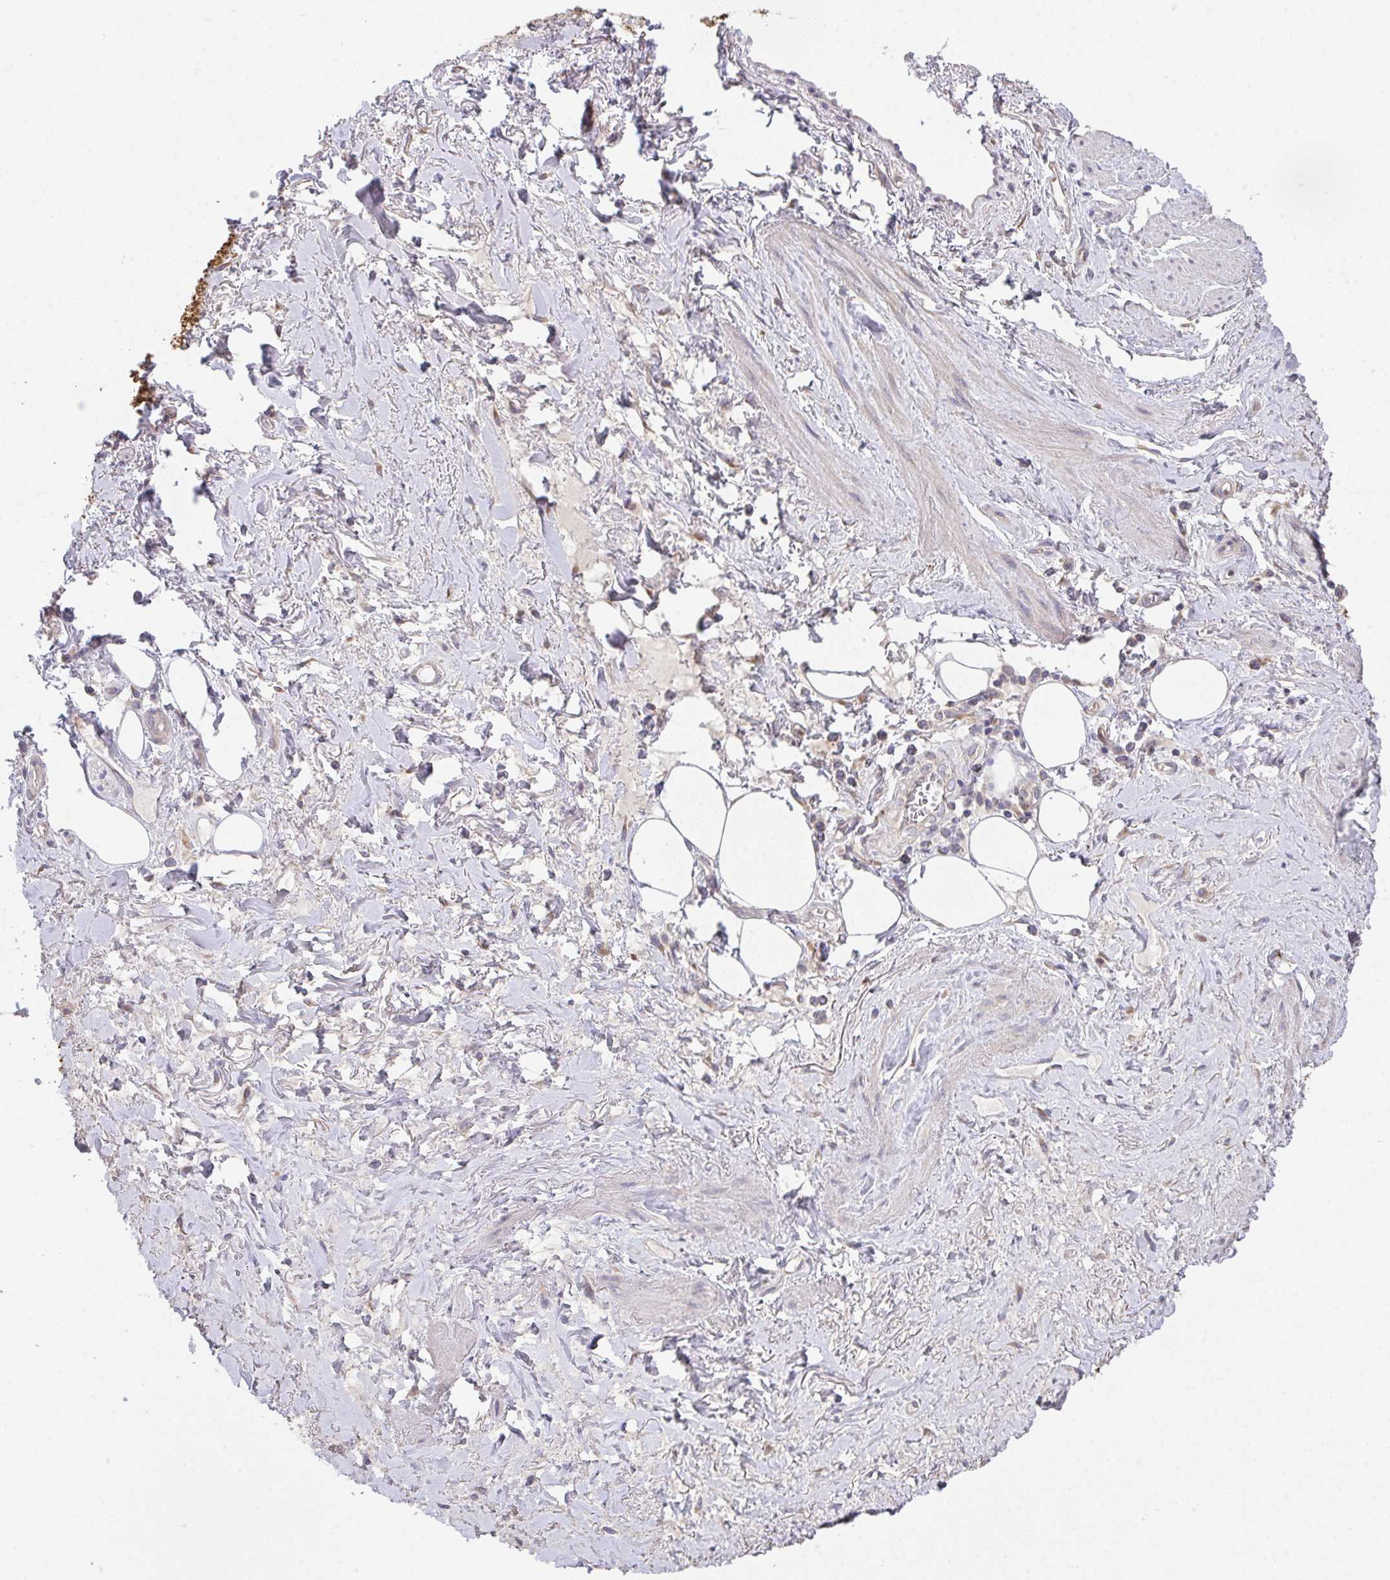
{"staining": {"intensity": "negative", "quantity": "none", "location": "none"}, "tissue": "adipose tissue", "cell_type": "Adipocytes", "image_type": "normal", "snomed": [{"axis": "morphology", "description": "Normal tissue, NOS"}, {"axis": "topography", "description": "Vagina"}, {"axis": "topography", "description": "Peripheral nerve tissue"}], "caption": "DAB immunohistochemical staining of benign adipose tissue reveals no significant expression in adipocytes. Nuclei are stained in blue.", "gene": "TSPAN31", "patient": {"sex": "female", "age": 71}}